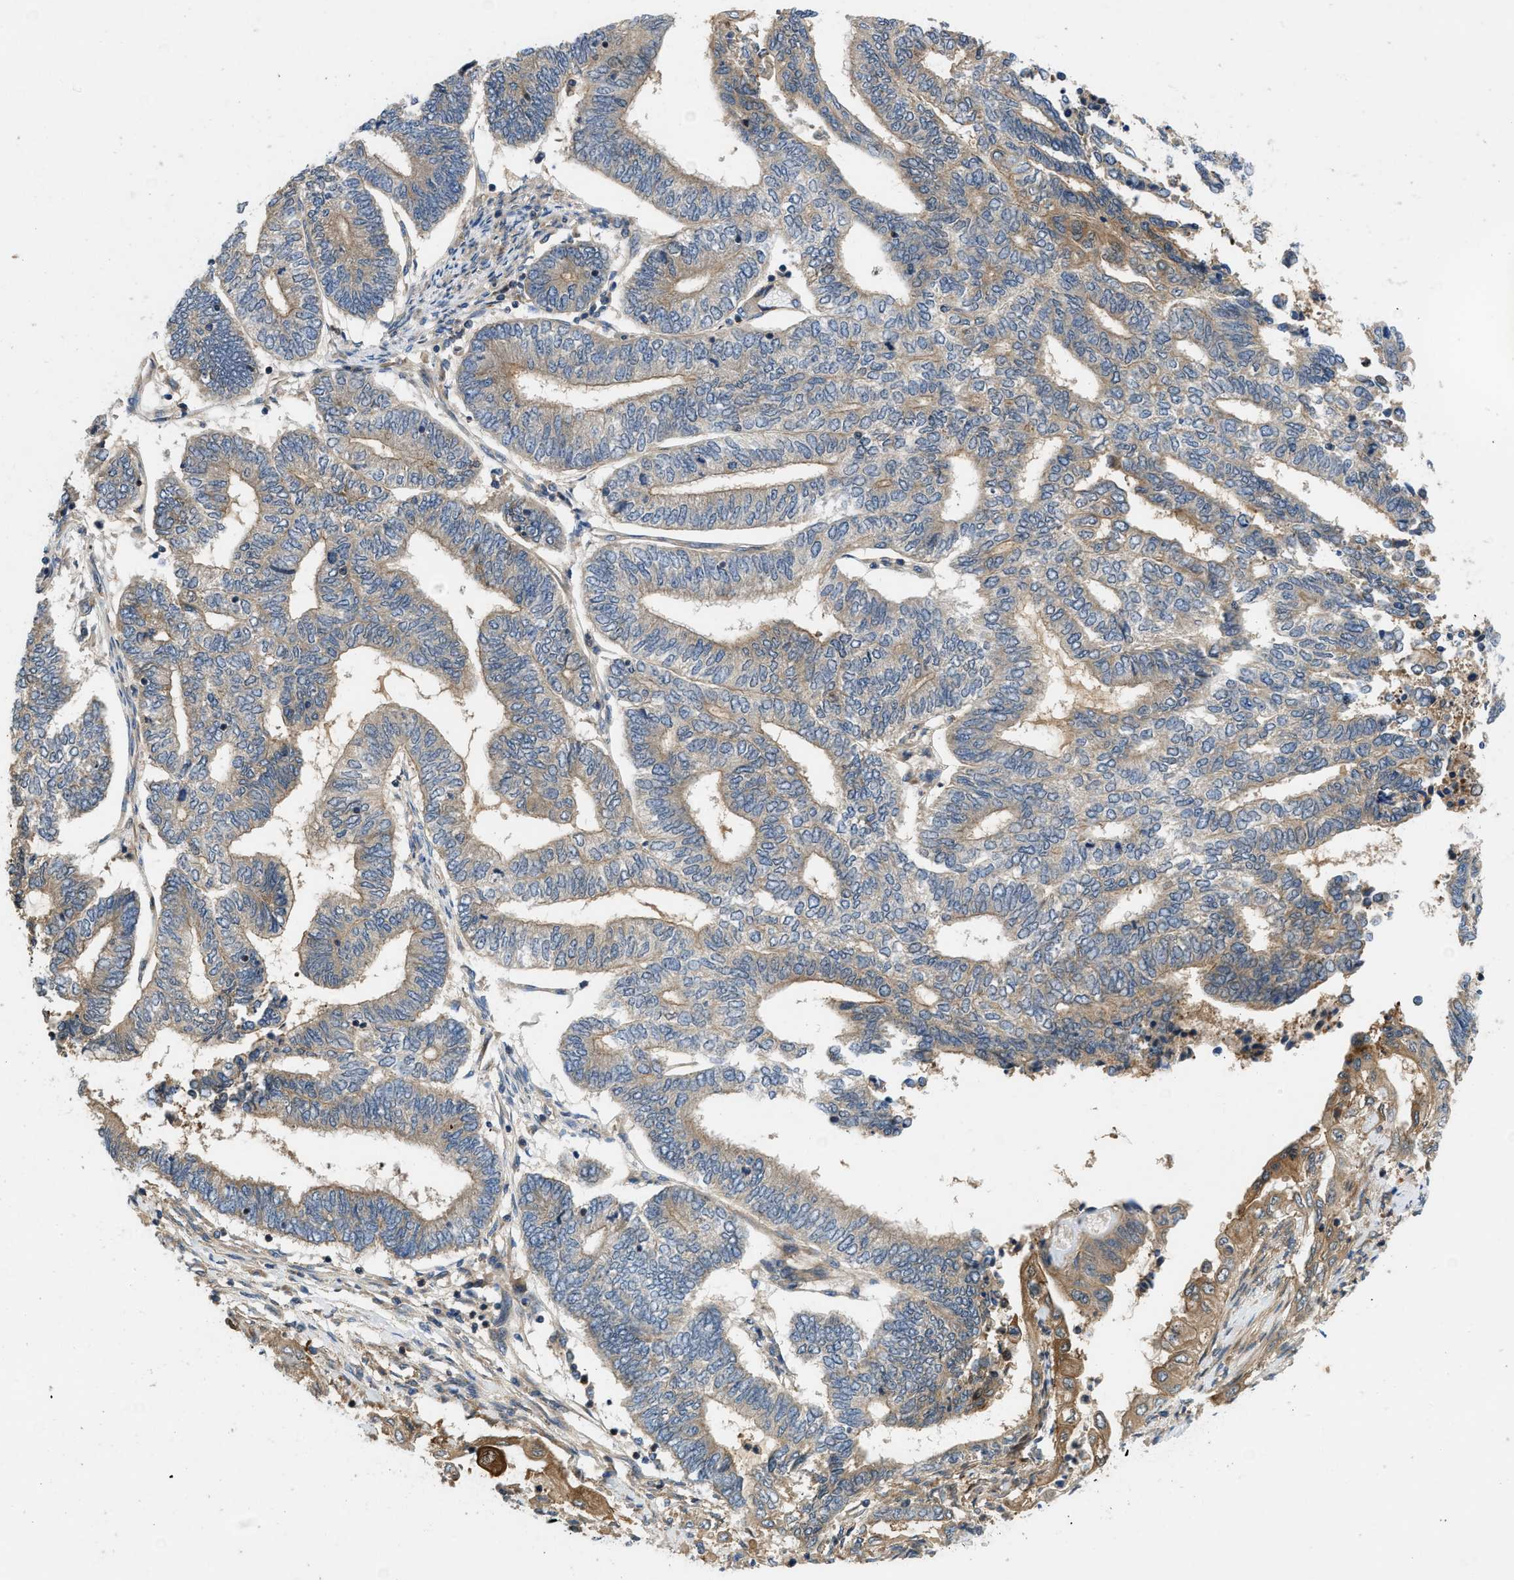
{"staining": {"intensity": "weak", "quantity": "<25%", "location": "cytoplasmic/membranous"}, "tissue": "endometrial cancer", "cell_type": "Tumor cells", "image_type": "cancer", "snomed": [{"axis": "morphology", "description": "Adenocarcinoma, NOS"}, {"axis": "topography", "description": "Uterus"}, {"axis": "topography", "description": "Endometrium"}], "caption": "A high-resolution histopathology image shows IHC staining of endometrial cancer, which shows no significant expression in tumor cells. Brightfield microscopy of IHC stained with DAB (brown) and hematoxylin (blue), captured at high magnification.", "gene": "GPR31", "patient": {"sex": "female", "age": 70}}